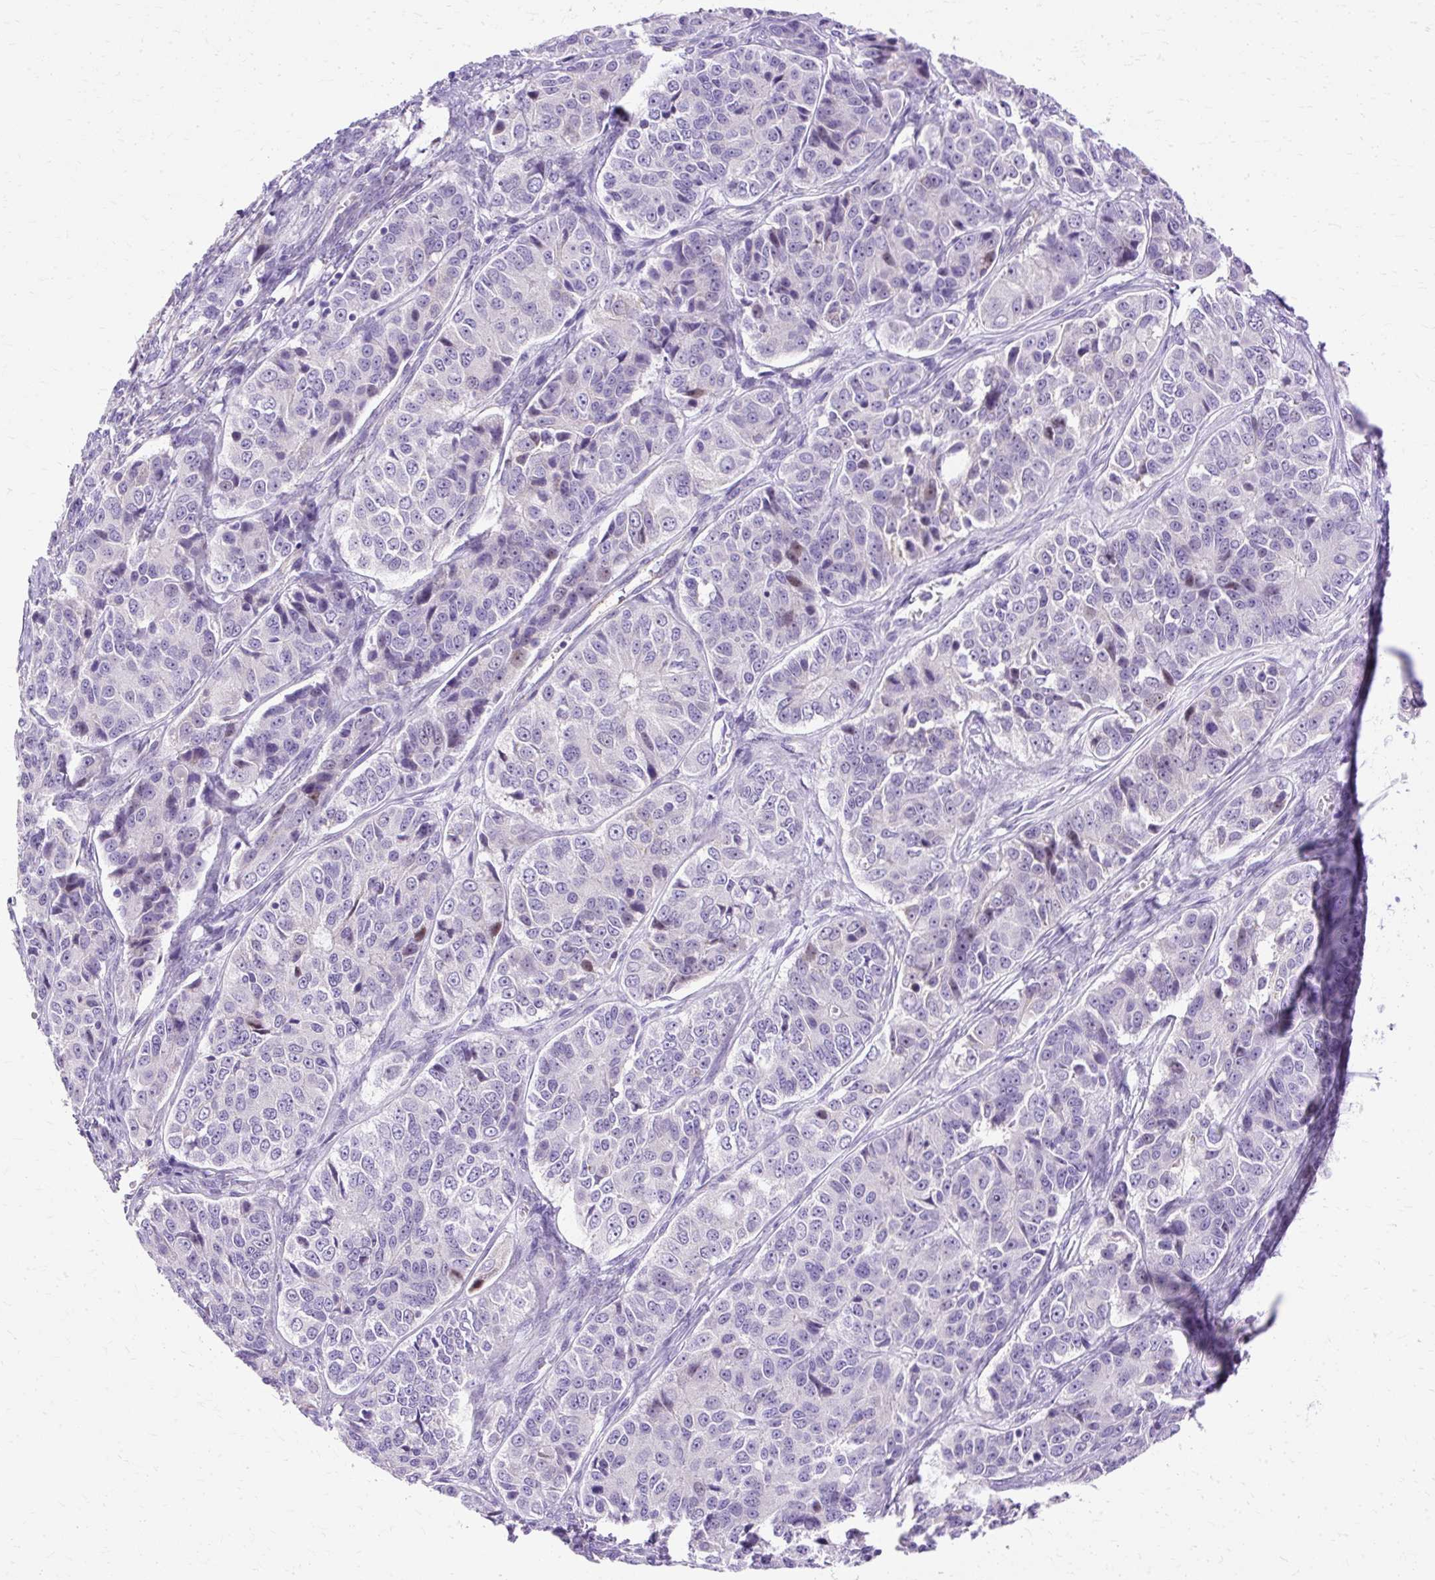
{"staining": {"intensity": "negative", "quantity": "none", "location": "none"}, "tissue": "ovarian cancer", "cell_type": "Tumor cells", "image_type": "cancer", "snomed": [{"axis": "morphology", "description": "Carcinoma, endometroid"}, {"axis": "topography", "description": "Ovary"}], "caption": "Immunohistochemistry (IHC) micrograph of ovarian cancer (endometroid carcinoma) stained for a protein (brown), which shows no expression in tumor cells.", "gene": "MYO6", "patient": {"sex": "female", "age": 51}}